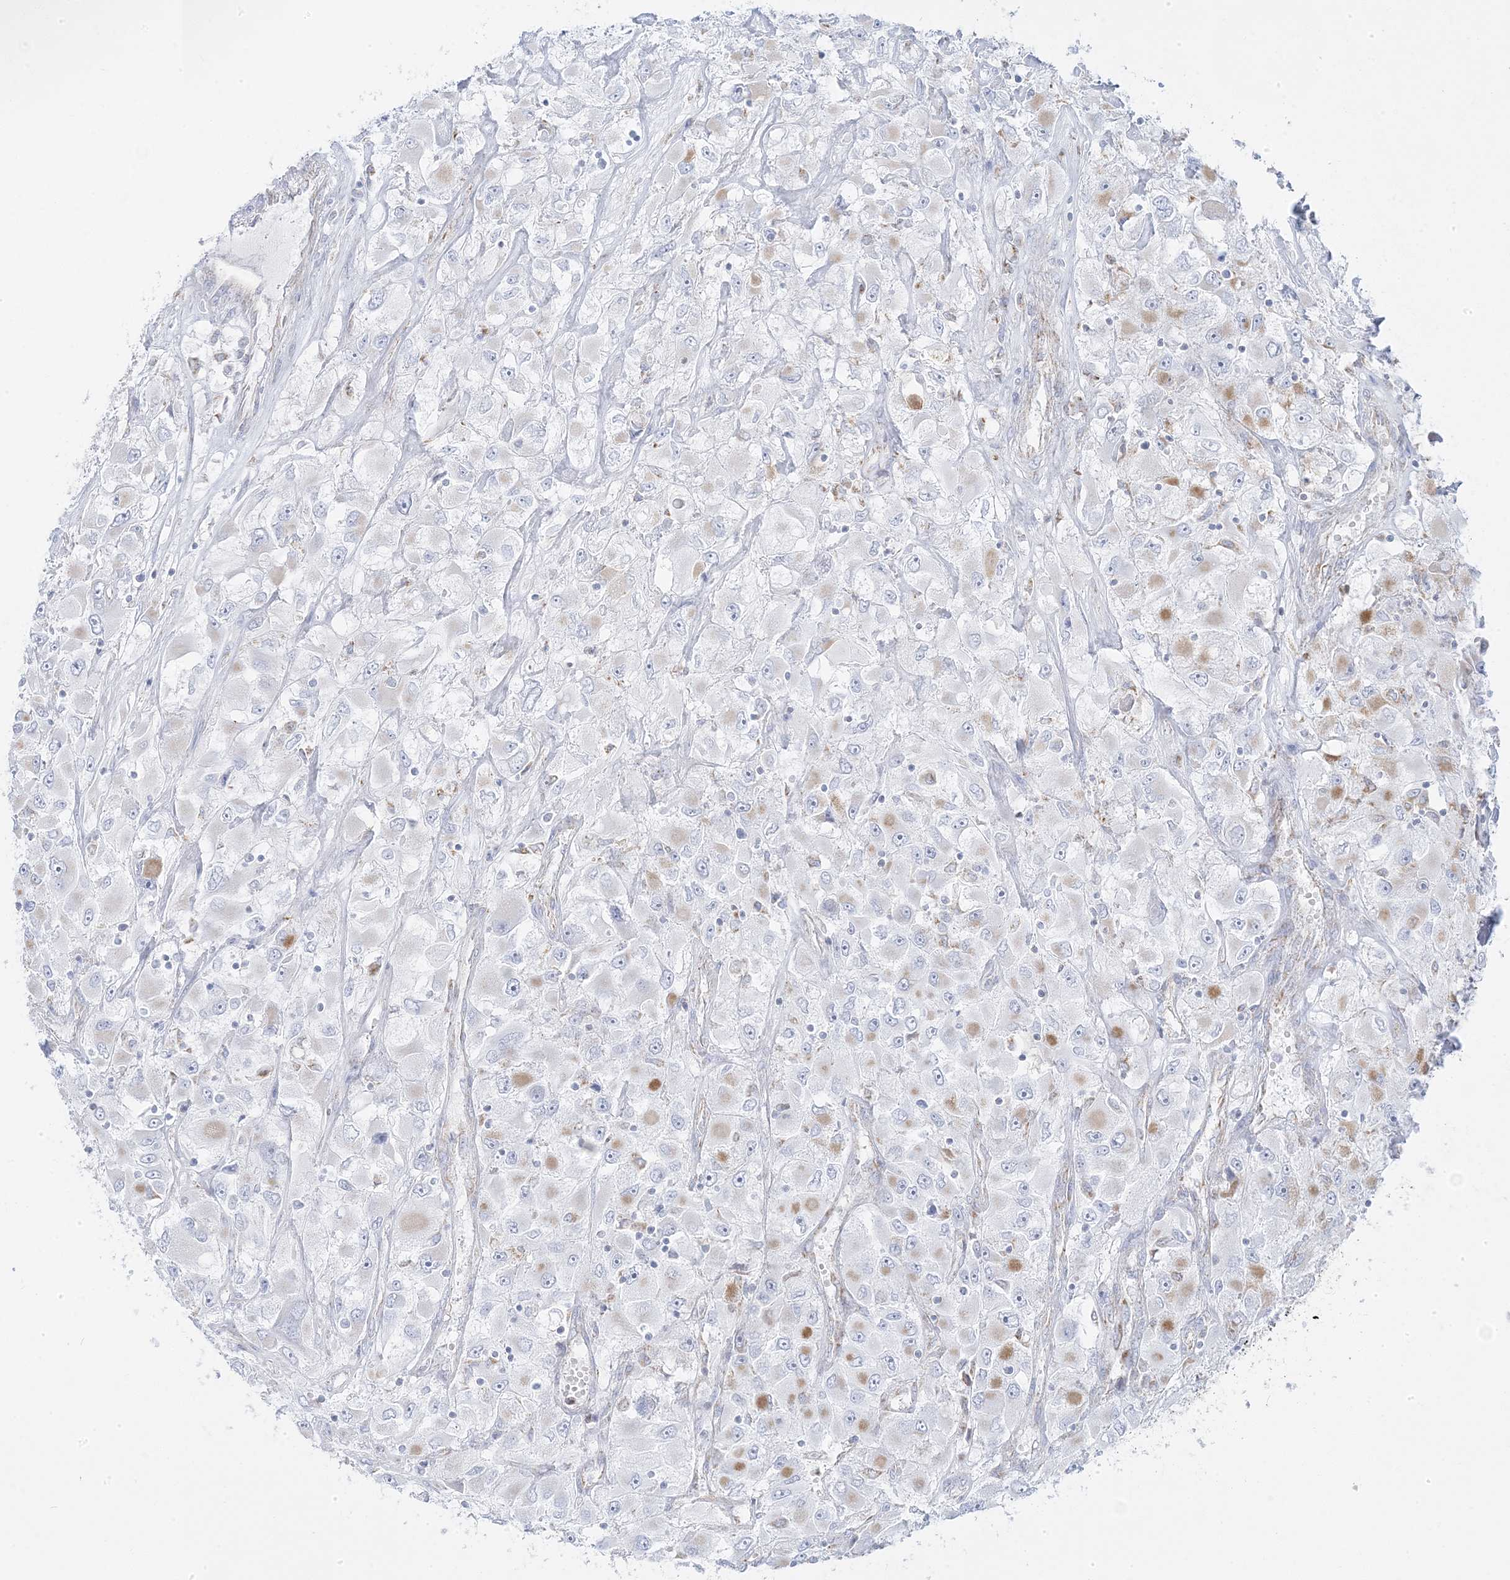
{"staining": {"intensity": "negative", "quantity": "none", "location": "none"}, "tissue": "renal cancer", "cell_type": "Tumor cells", "image_type": "cancer", "snomed": [{"axis": "morphology", "description": "Adenocarcinoma, NOS"}, {"axis": "topography", "description": "Kidney"}], "caption": "Tumor cells are negative for brown protein staining in renal cancer (adenocarcinoma).", "gene": "PCCB", "patient": {"sex": "female", "age": 52}}